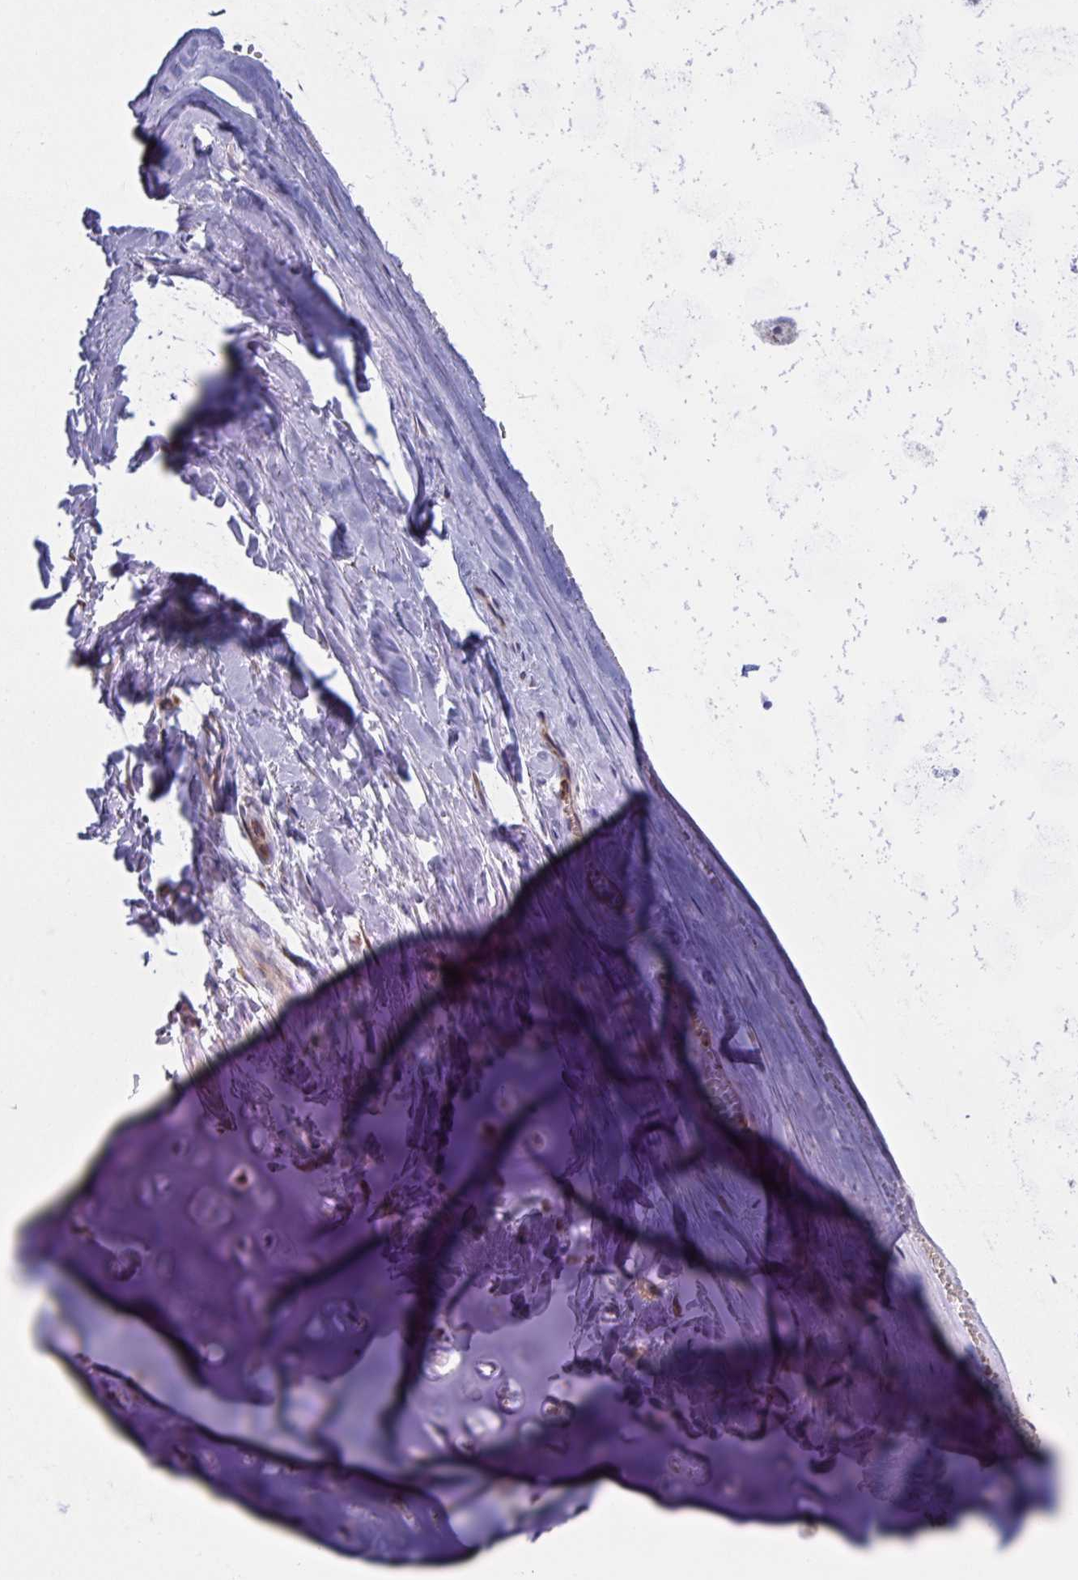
{"staining": {"intensity": "moderate", "quantity": "25%-75%", "location": "cytoplasmic/membranous"}, "tissue": "soft tissue", "cell_type": "Chondrocytes", "image_type": "normal", "snomed": [{"axis": "morphology", "description": "Normal tissue, NOS"}, {"axis": "topography", "description": "Cartilage tissue"}, {"axis": "topography", "description": "Nasopharynx"}, {"axis": "topography", "description": "Thyroid gland"}], "caption": "Brown immunohistochemical staining in normal human soft tissue shows moderate cytoplasmic/membranous staining in about 25%-75% of chondrocytes.", "gene": "SLC9A6", "patient": {"sex": "male", "age": 63}}